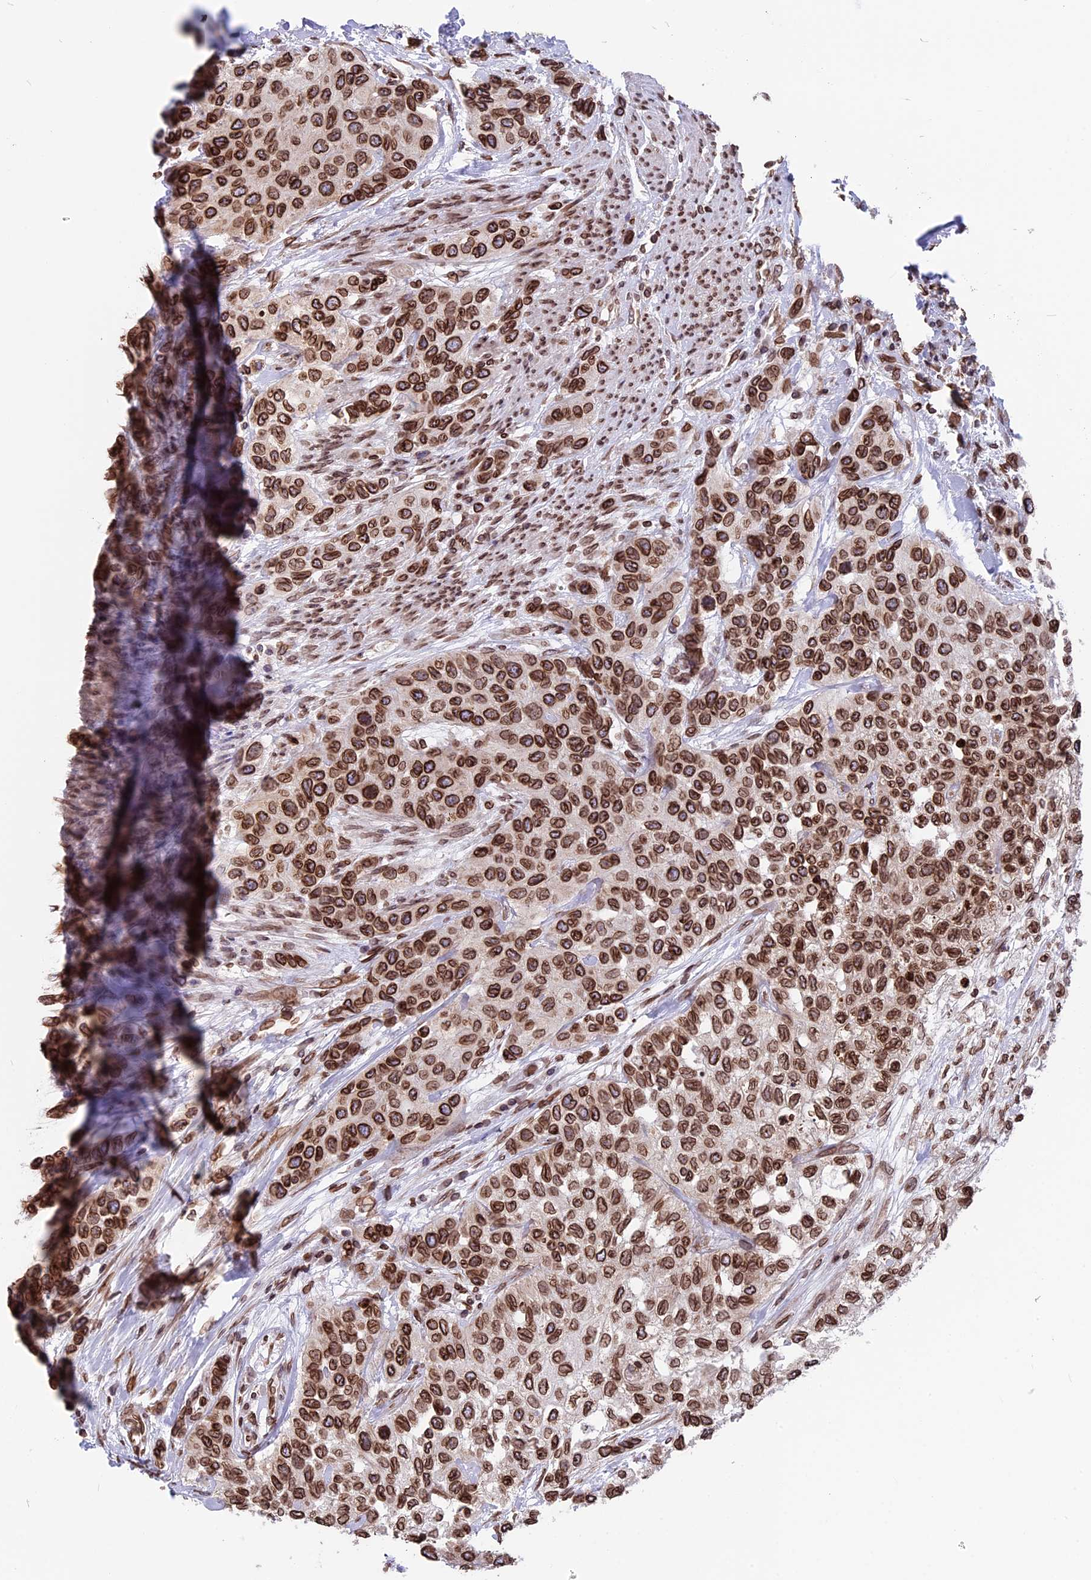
{"staining": {"intensity": "strong", "quantity": ">75%", "location": "cytoplasmic/membranous,nuclear"}, "tissue": "urothelial cancer", "cell_type": "Tumor cells", "image_type": "cancer", "snomed": [{"axis": "morphology", "description": "Normal tissue, NOS"}, {"axis": "morphology", "description": "Urothelial carcinoma, High grade"}, {"axis": "topography", "description": "Vascular tissue"}, {"axis": "topography", "description": "Urinary bladder"}], "caption": "The image demonstrates immunohistochemical staining of high-grade urothelial carcinoma. There is strong cytoplasmic/membranous and nuclear positivity is seen in about >75% of tumor cells.", "gene": "PTCHD4", "patient": {"sex": "female", "age": 56}}